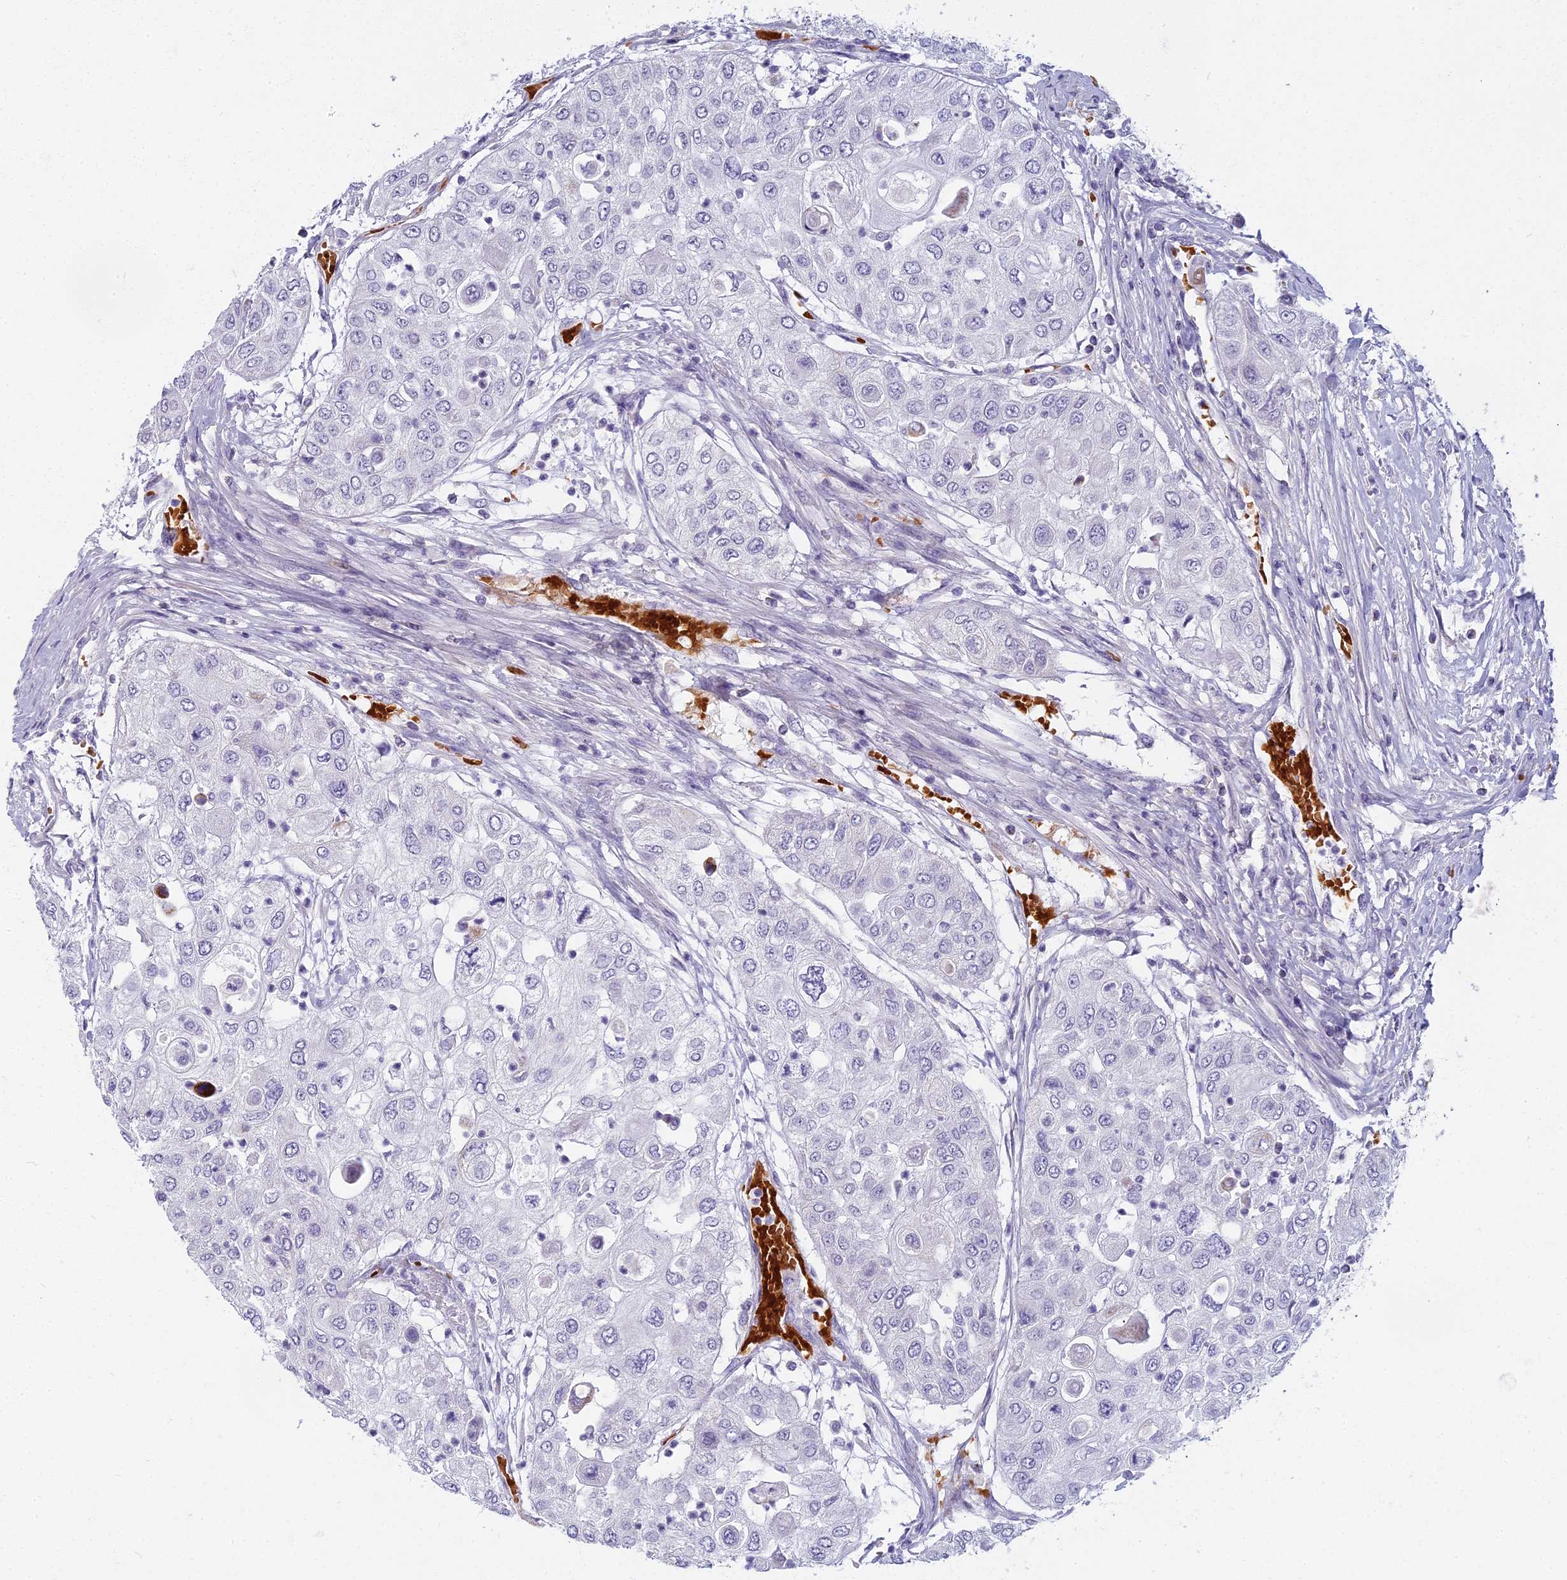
{"staining": {"intensity": "negative", "quantity": "none", "location": "none"}, "tissue": "urothelial cancer", "cell_type": "Tumor cells", "image_type": "cancer", "snomed": [{"axis": "morphology", "description": "Urothelial carcinoma, High grade"}, {"axis": "topography", "description": "Urinary bladder"}], "caption": "An immunohistochemistry (IHC) photomicrograph of high-grade urothelial carcinoma is shown. There is no staining in tumor cells of high-grade urothelial carcinoma.", "gene": "ARL15", "patient": {"sex": "female", "age": 79}}